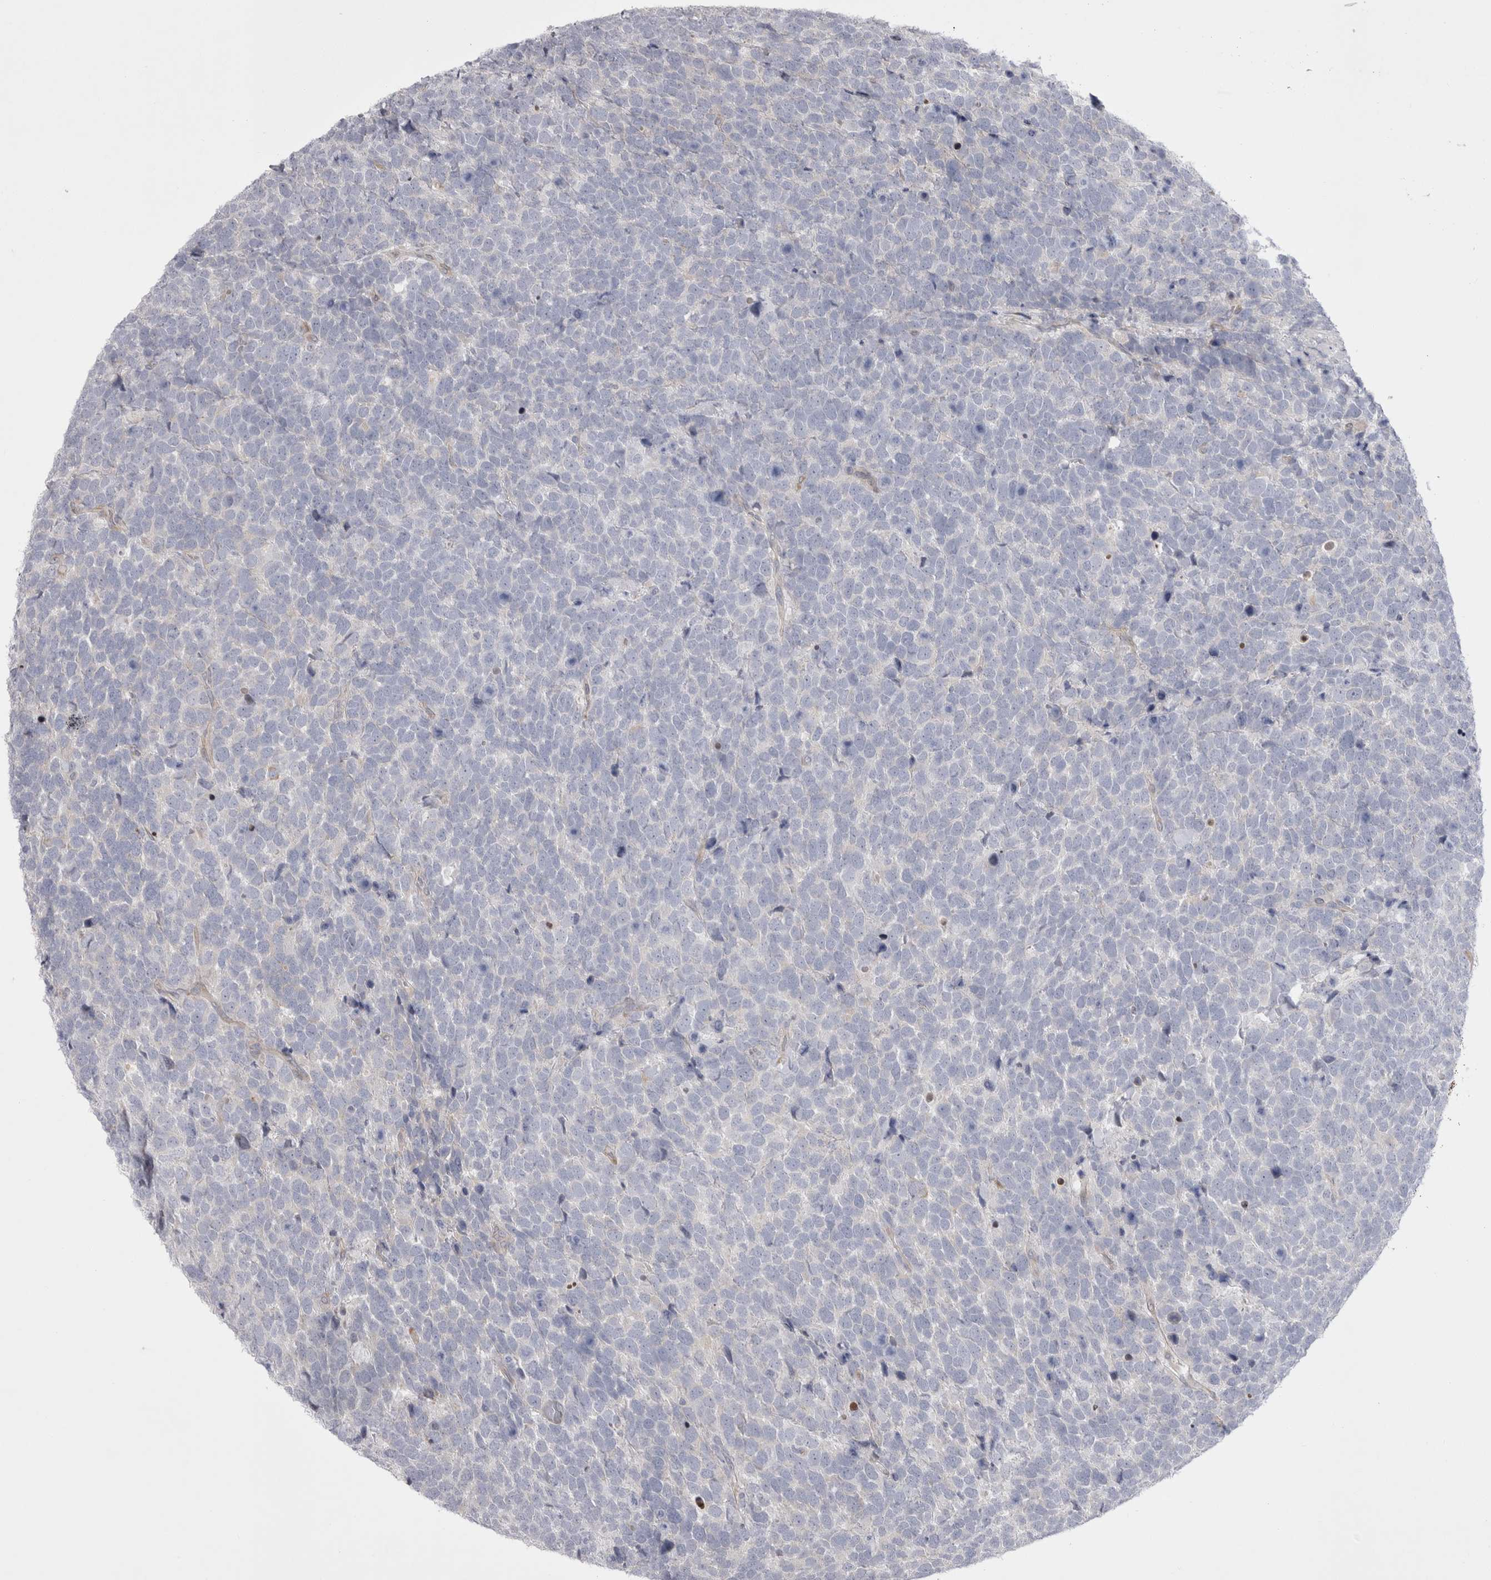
{"staining": {"intensity": "negative", "quantity": "none", "location": "none"}, "tissue": "urothelial cancer", "cell_type": "Tumor cells", "image_type": "cancer", "snomed": [{"axis": "morphology", "description": "Urothelial carcinoma, High grade"}, {"axis": "topography", "description": "Urinary bladder"}], "caption": "Immunohistochemical staining of urothelial cancer exhibits no significant staining in tumor cells.", "gene": "NENF", "patient": {"sex": "female", "age": 82}}